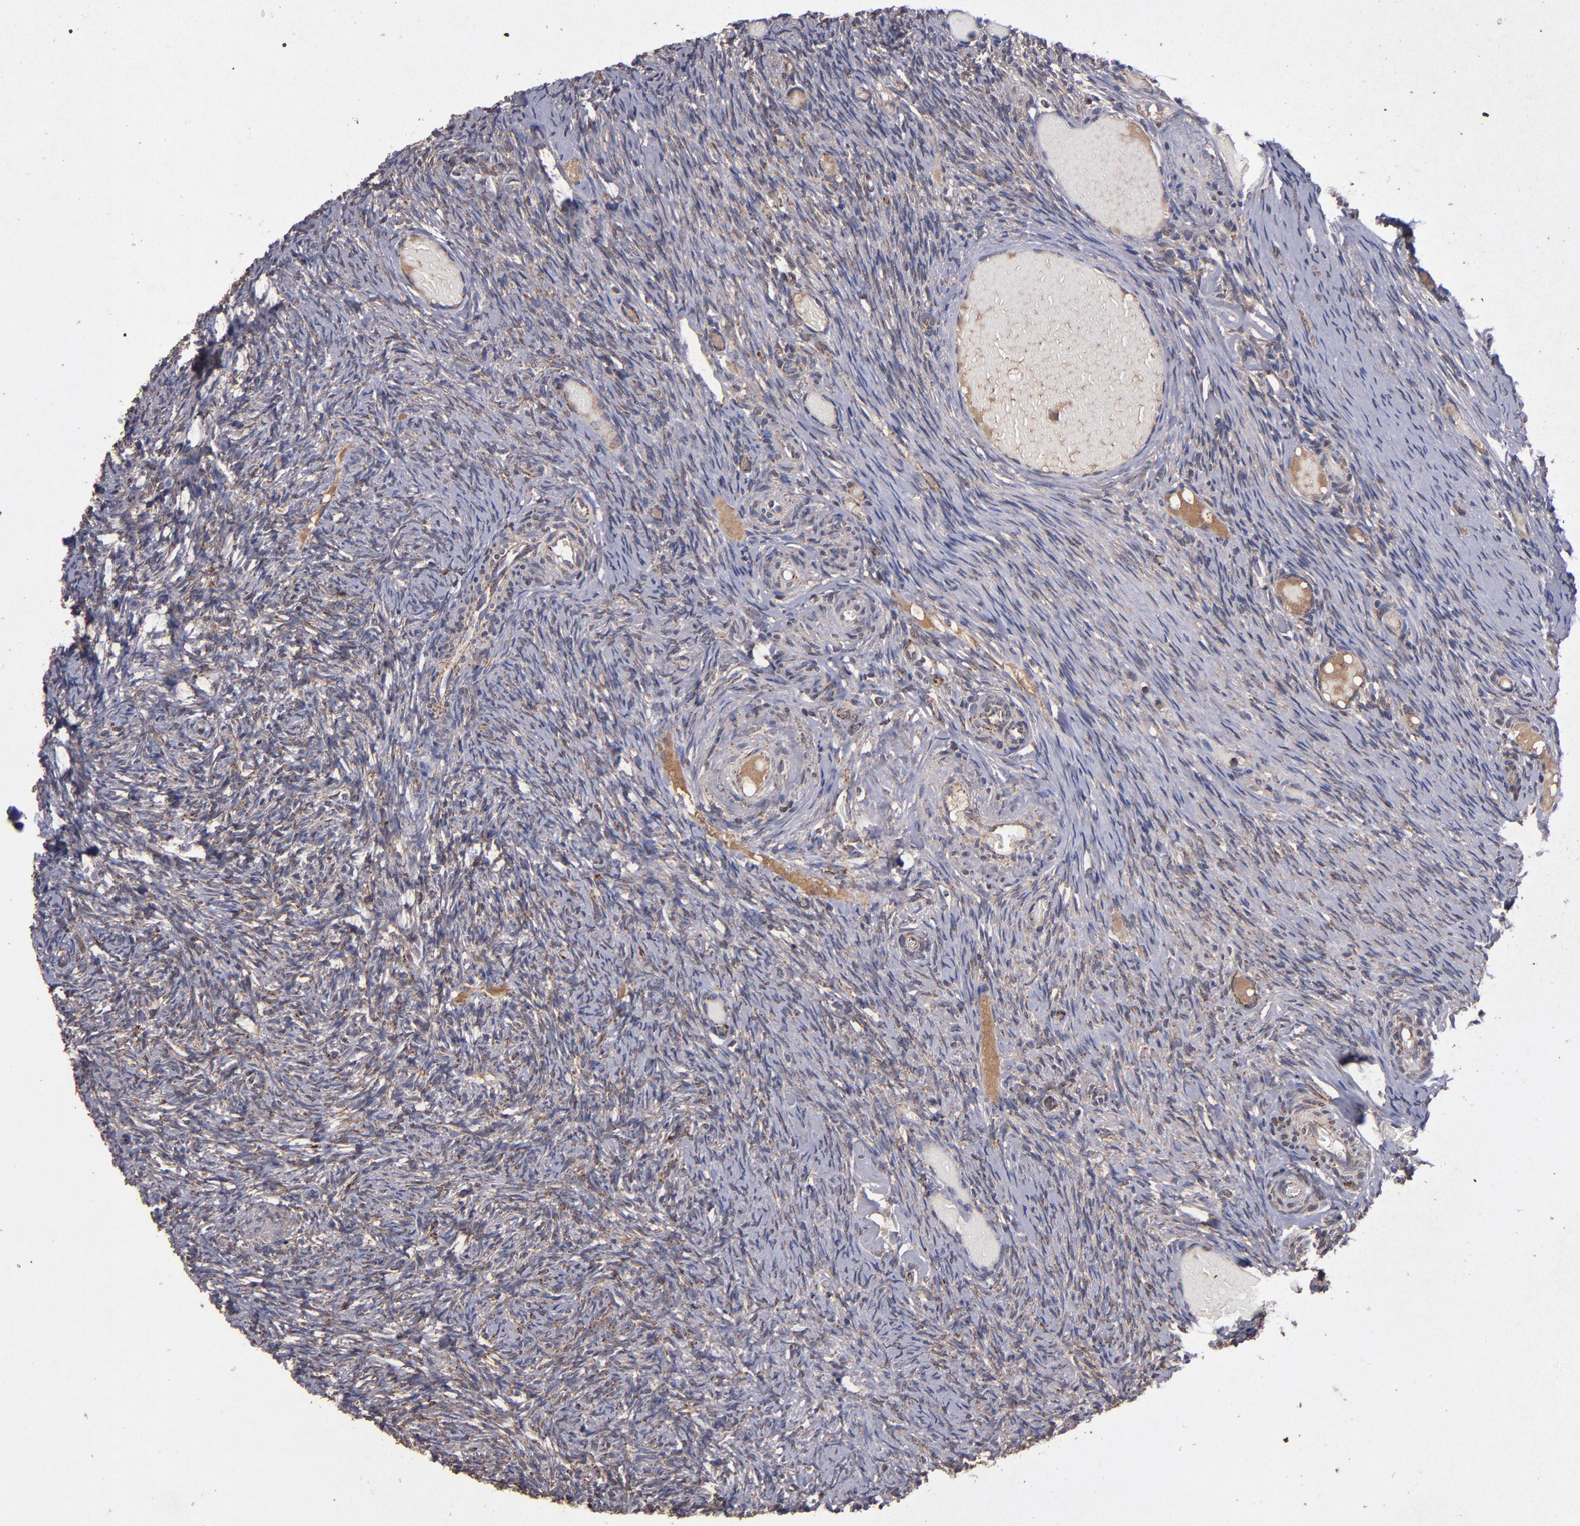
{"staining": {"intensity": "moderate", "quantity": ">75%", "location": "cytoplasmic/membranous"}, "tissue": "ovary", "cell_type": "Follicle cells", "image_type": "normal", "snomed": [{"axis": "morphology", "description": "Normal tissue, NOS"}, {"axis": "topography", "description": "Ovary"}], "caption": "Ovary stained for a protein demonstrates moderate cytoplasmic/membranous positivity in follicle cells. Nuclei are stained in blue.", "gene": "TIMM9", "patient": {"sex": "female", "age": 60}}